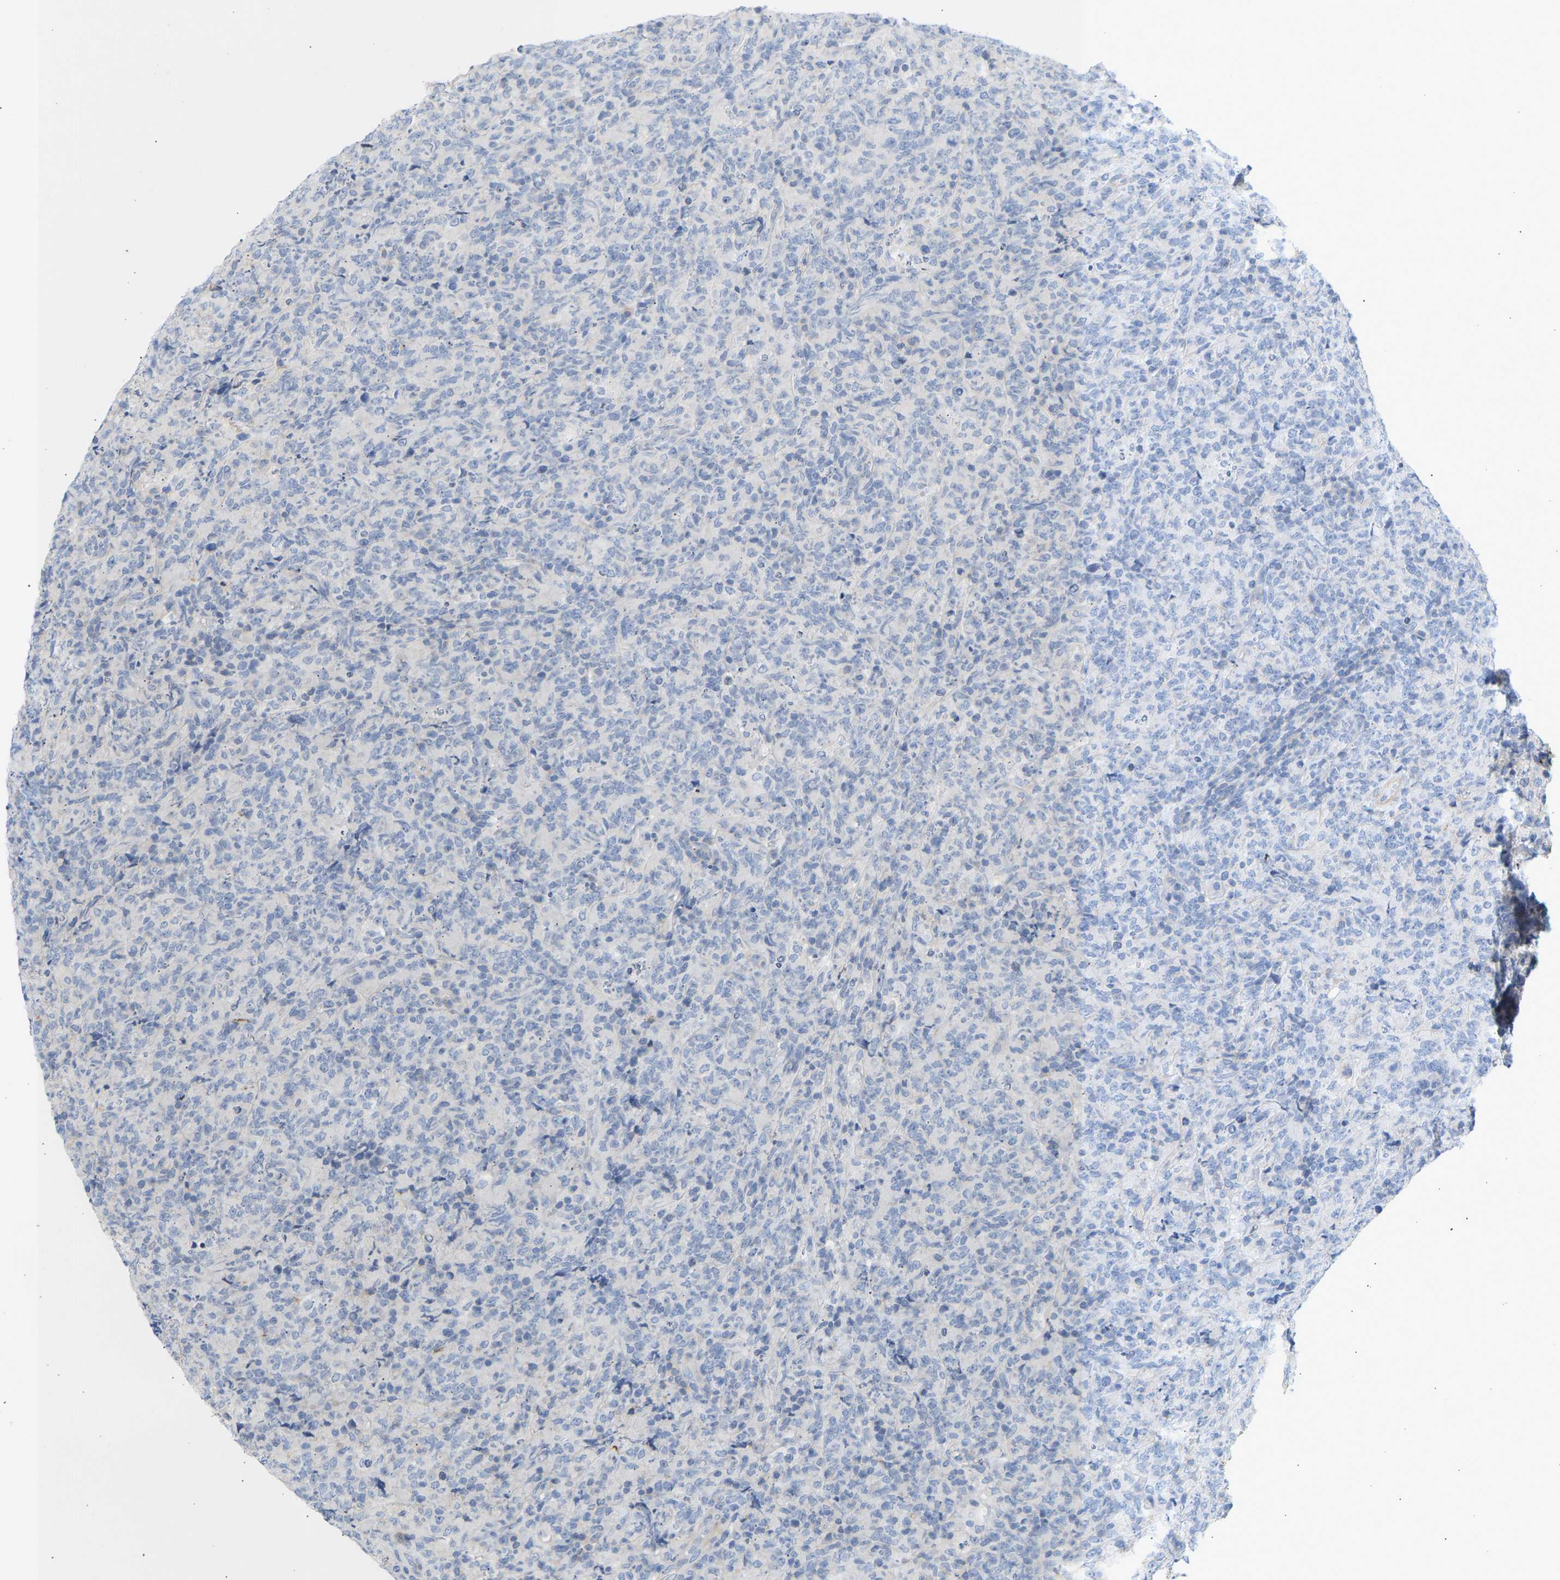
{"staining": {"intensity": "negative", "quantity": "none", "location": "none"}, "tissue": "lymphoma", "cell_type": "Tumor cells", "image_type": "cancer", "snomed": [{"axis": "morphology", "description": "Malignant lymphoma, non-Hodgkin's type, High grade"}, {"axis": "topography", "description": "Tonsil"}], "caption": "The photomicrograph shows no staining of tumor cells in malignant lymphoma, non-Hodgkin's type (high-grade). (DAB (3,3'-diaminobenzidine) immunohistochemistry visualized using brightfield microscopy, high magnification).", "gene": "BVES", "patient": {"sex": "female", "age": 36}}